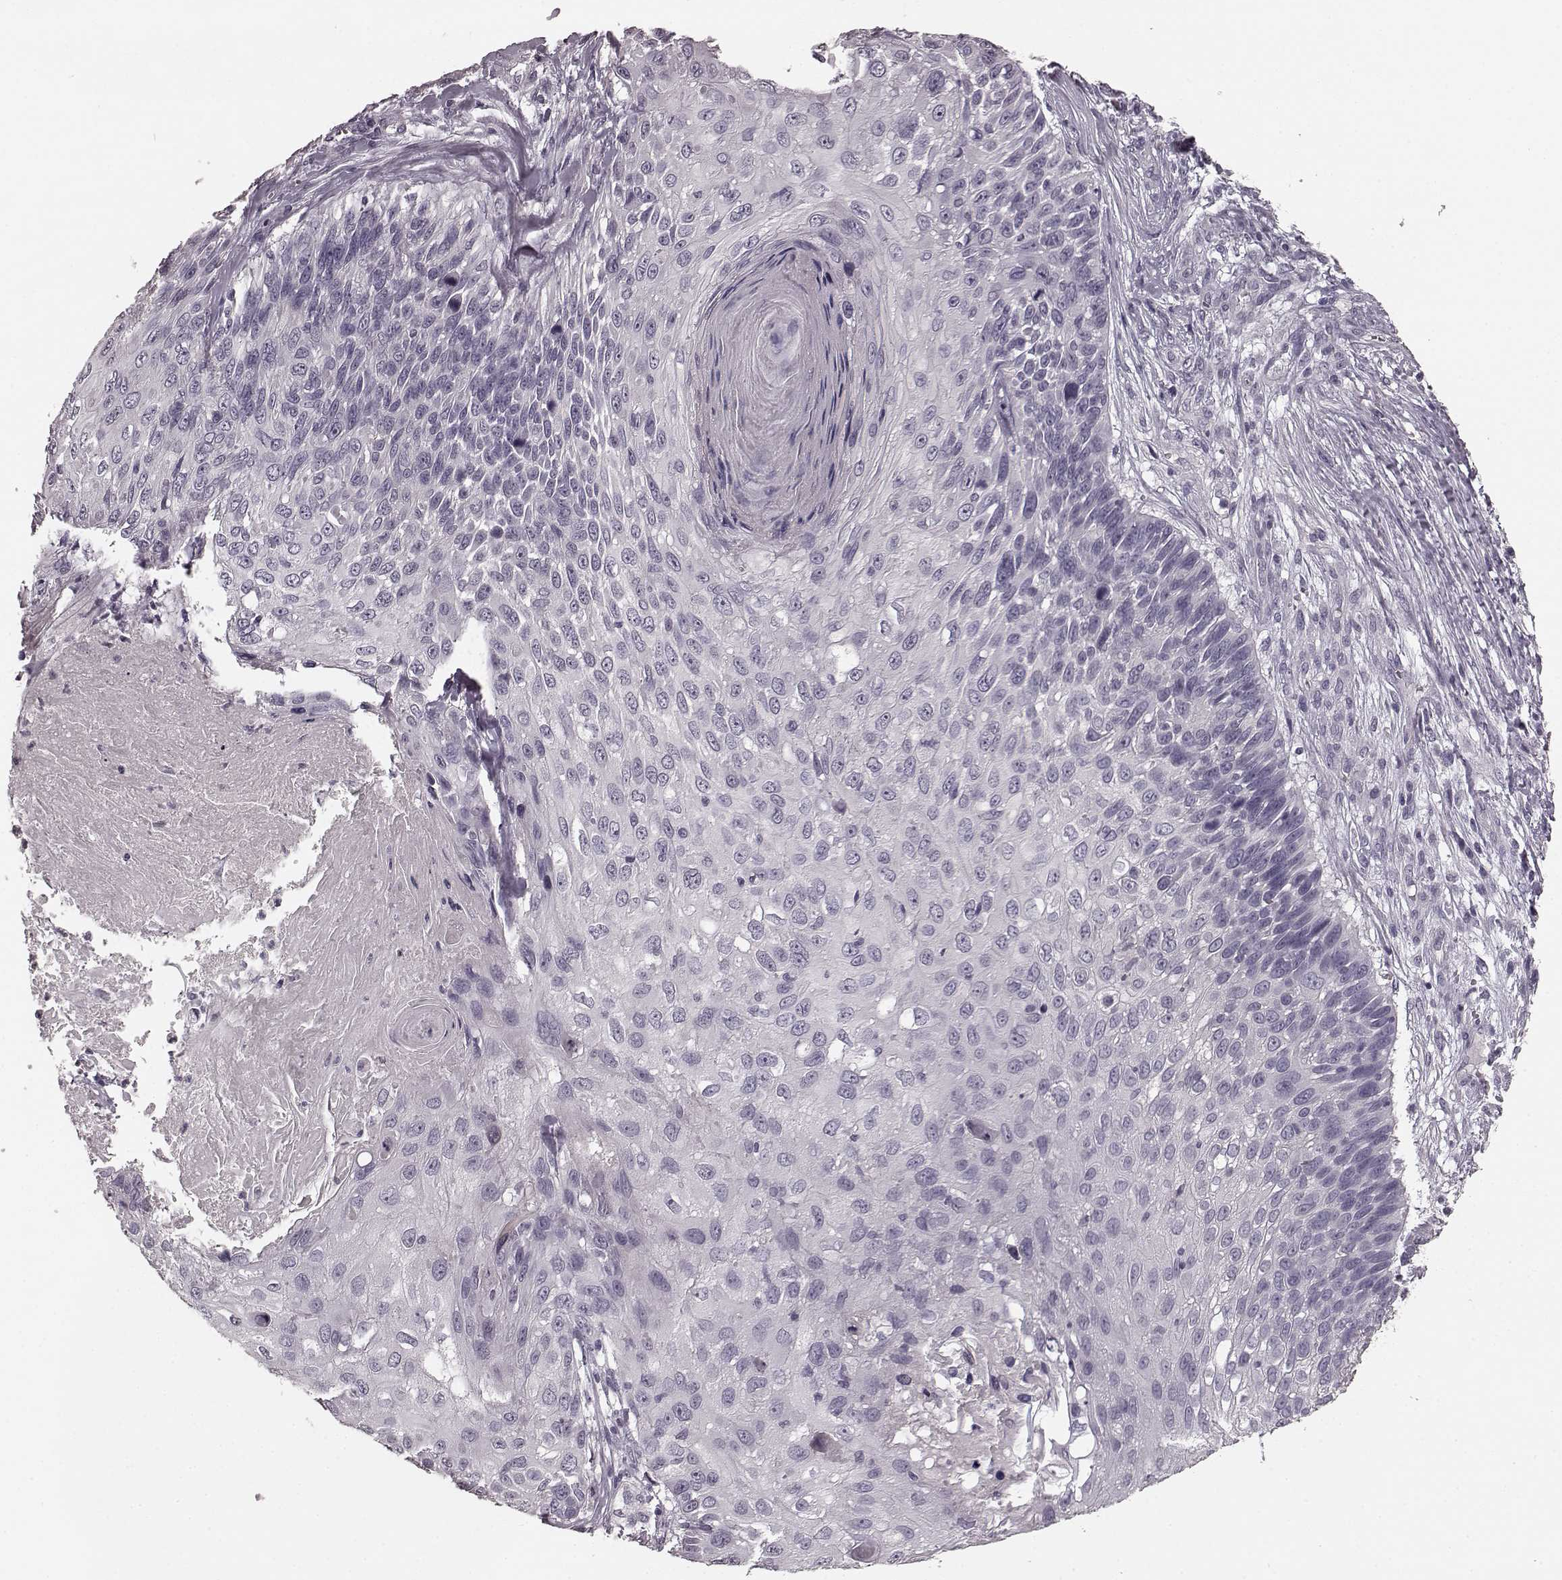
{"staining": {"intensity": "negative", "quantity": "none", "location": "none"}, "tissue": "skin cancer", "cell_type": "Tumor cells", "image_type": "cancer", "snomed": [{"axis": "morphology", "description": "Squamous cell carcinoma, NOS"}, {"axis": "topography", "description": "Skin"}], "caption": "Immunohistochemistry micrograph of human skin squamous cell carcinoma stained for a protein (brown), which displays no expression in tumor cells.", "gene": "RIT2", "patient": {"sex": "male", "age": 92}}